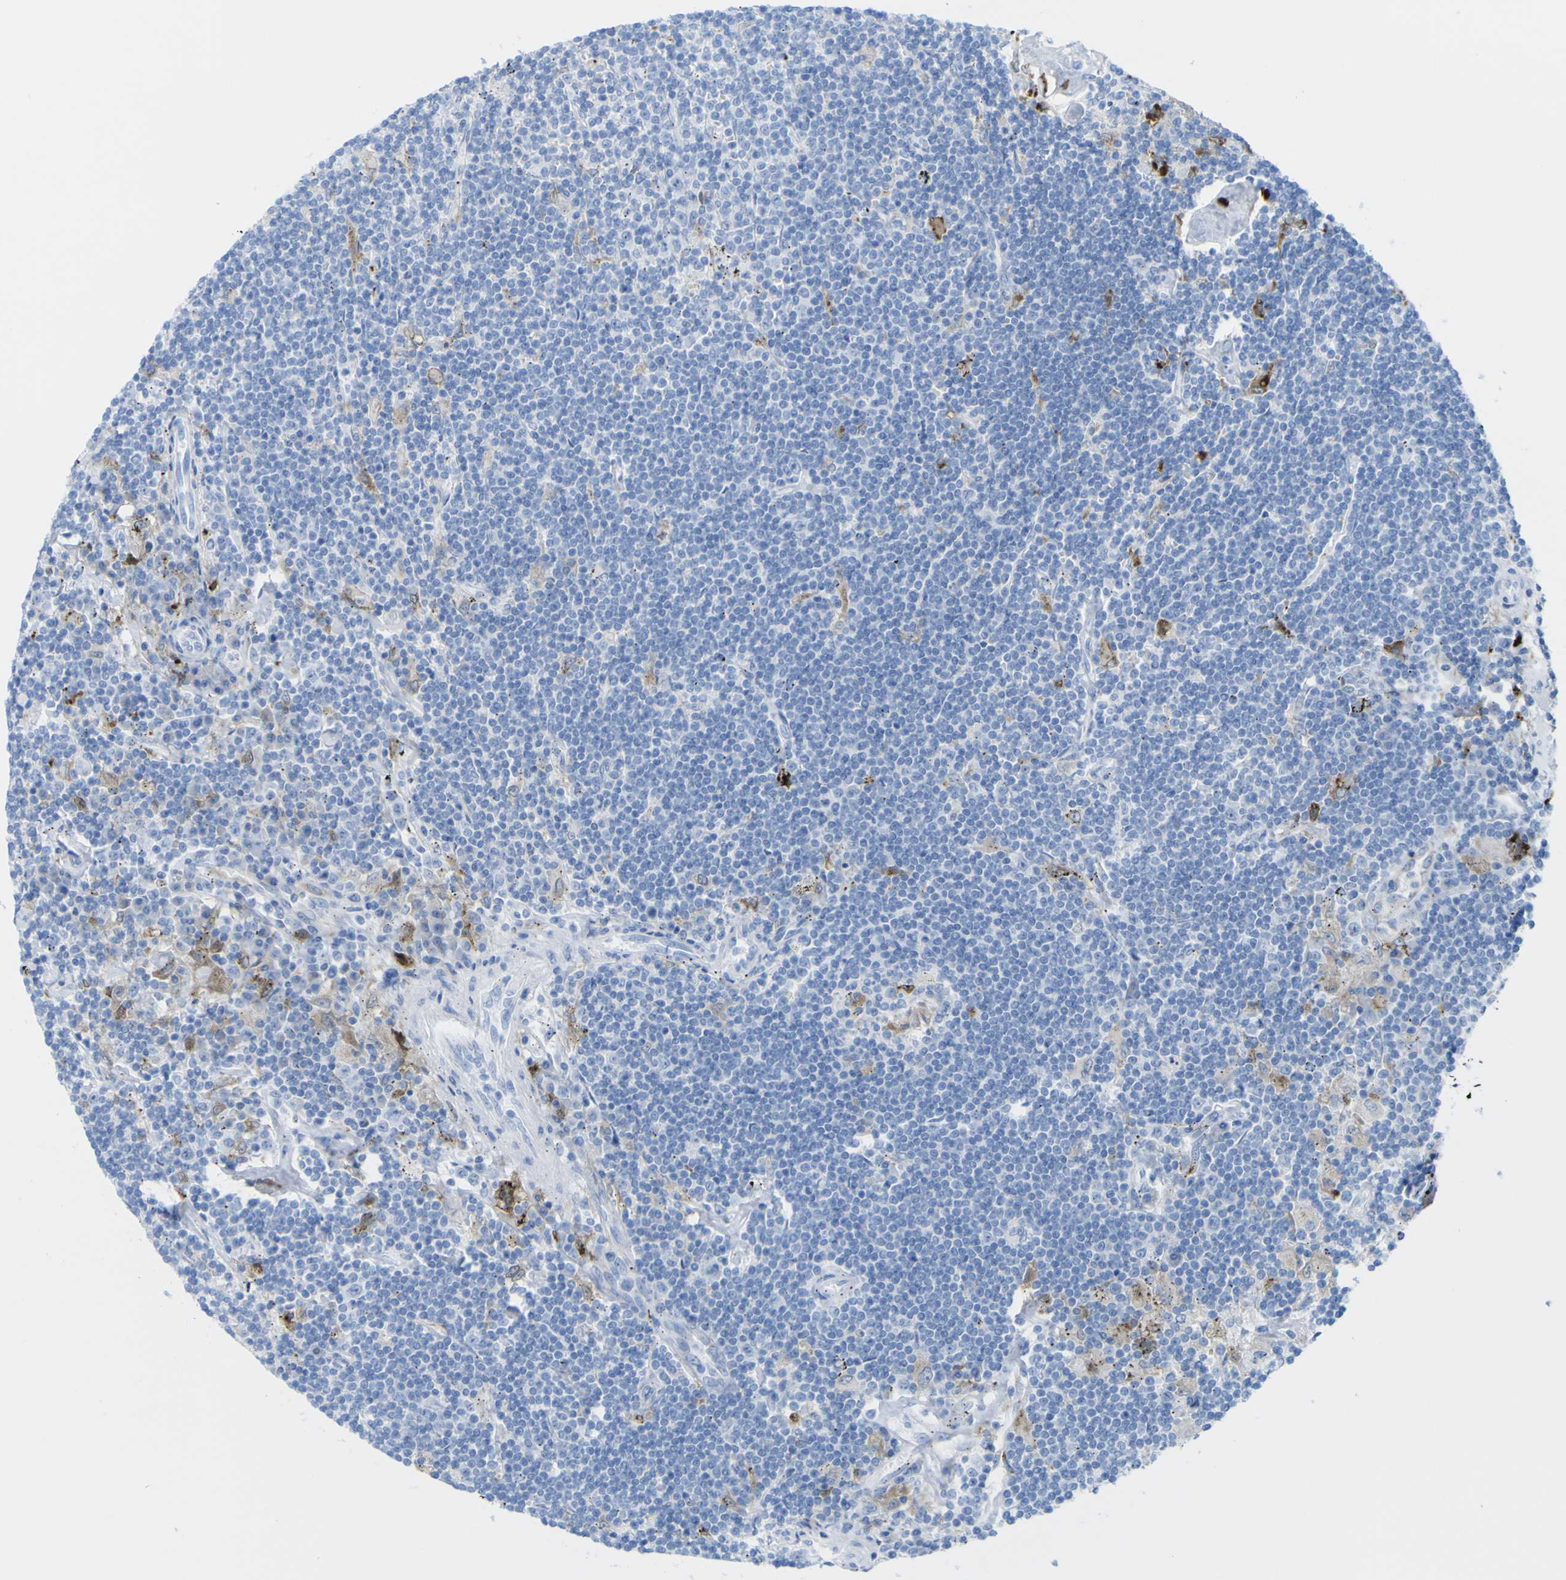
{"staining": {"intensity": "negative", "quantity": "none", "location": "none"}, "tissue": "lymphoma", "cell_type": "Tumor cells", "image_type": "cancer", "snomed": [{"axis": "morphology", "description": "Malignant lymphoma, non-Hodgkin's type, Low grade"}, {"axis": "topography", "description": "Spleen"}], "caption": "This photomicrograph is of malignant lymphoma, non-Hodgkin's type (low-grade) stained with immunohistochemistry to label a protein in brown with the nuclei are counter-stained blue. There is no staining in tumor cells.", "gene": "PLD3", "patient": {"sex": "male", "age": 76}}